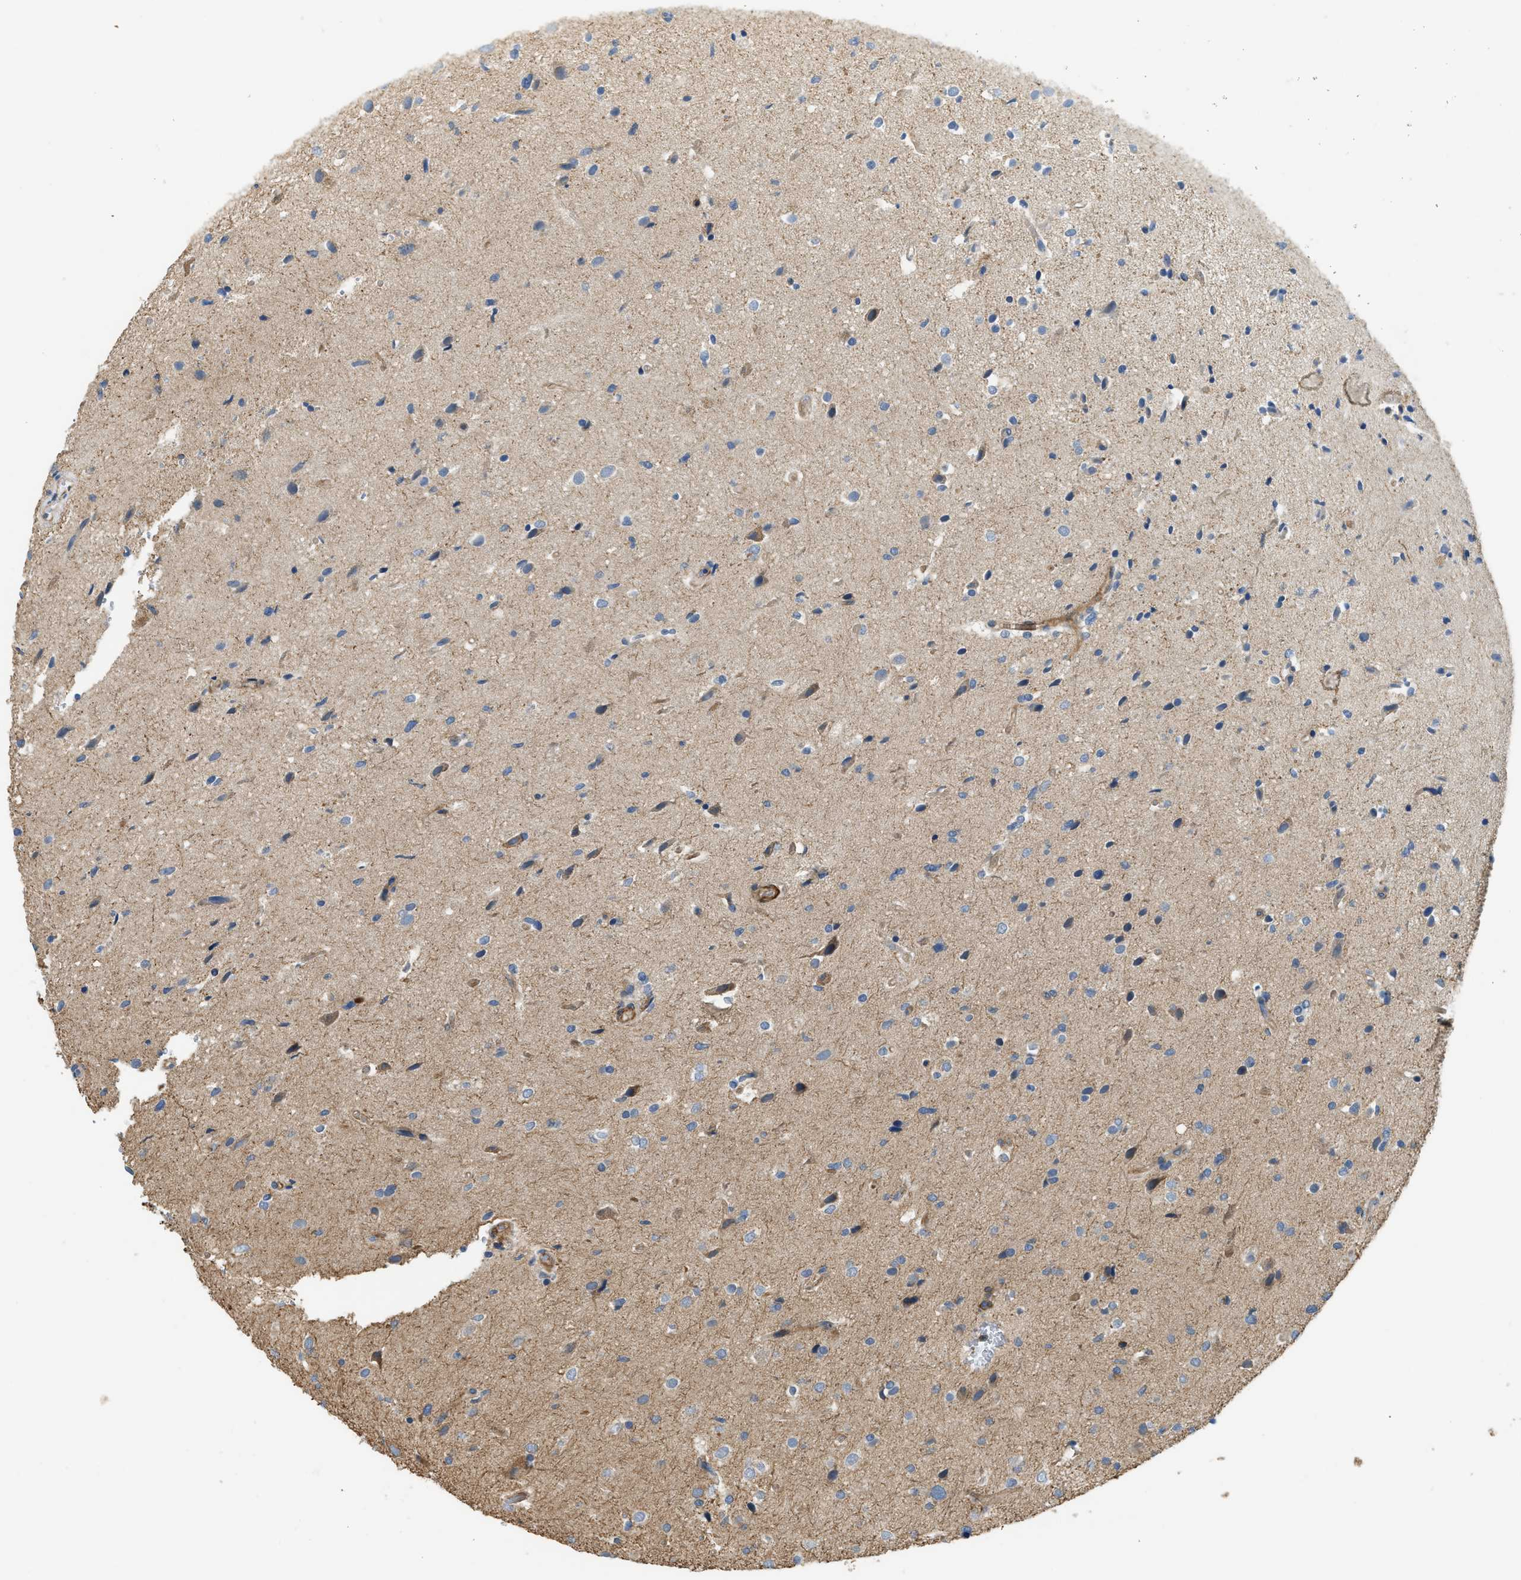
{"staining": {"intensity": "negative", "quantity": "none", "location": "none"}, "tissue": "glioma", "cell_type": "Tumor cells", "image_type": "cancer", "snomed": [{"axis": "morphology", "description": "Glioma, malignant, High grade"}, {"axis": "topography", "description": "Brain"}], "caption": "An image of glioma stained for a protein displays no brown staining in tumor cells.", "gene": "BTN3A2", "patient": {"sex": "male", "age": 33}}